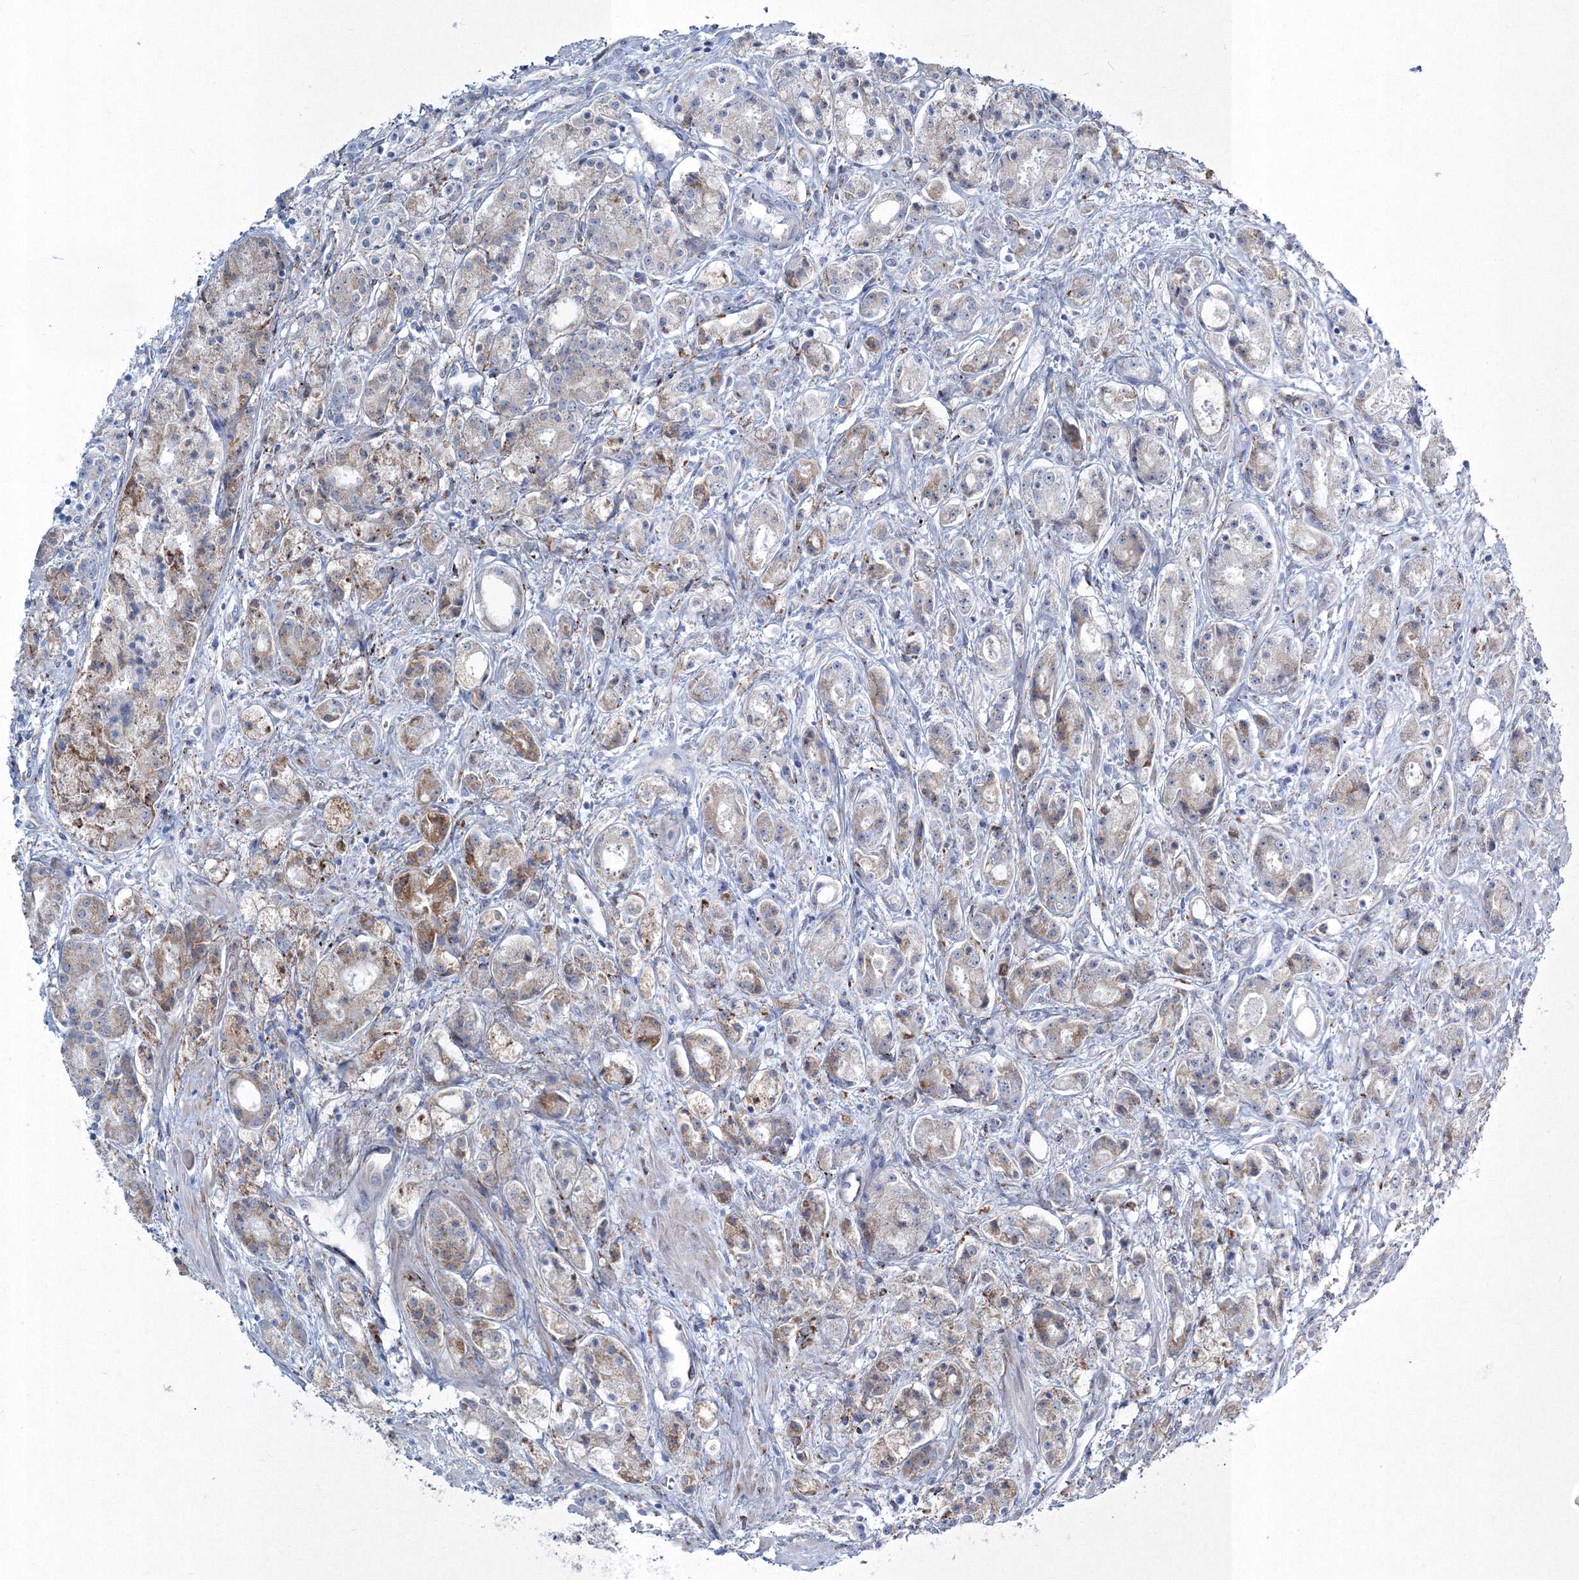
{"staining": {"intensity": "moderate", "quantity": "<25%", "location": "cytoplasmic/membranous"}, "tissue": "prostate cancer", "cell_type": "Tumor cells", "image_type": "cancer", "snomed": [{"axis": "morphology", "description": "Adenocarcinoma, High grade"}, {"axis": "topography", "description": "Prostate"}], "caption": "Immunohistochemical staining of prostate cancer shows moderate cytoplasmic/membranous protein staining in approximately <25% of tumor cells. The staining was performed using DAB (3,3'-diaminobenzidine), with brown indicating positive protein expression. Nuclei are stained blue with hematoxylin.", "gene": "RCN1", "patient": {"sex": "male", "age": 60}}